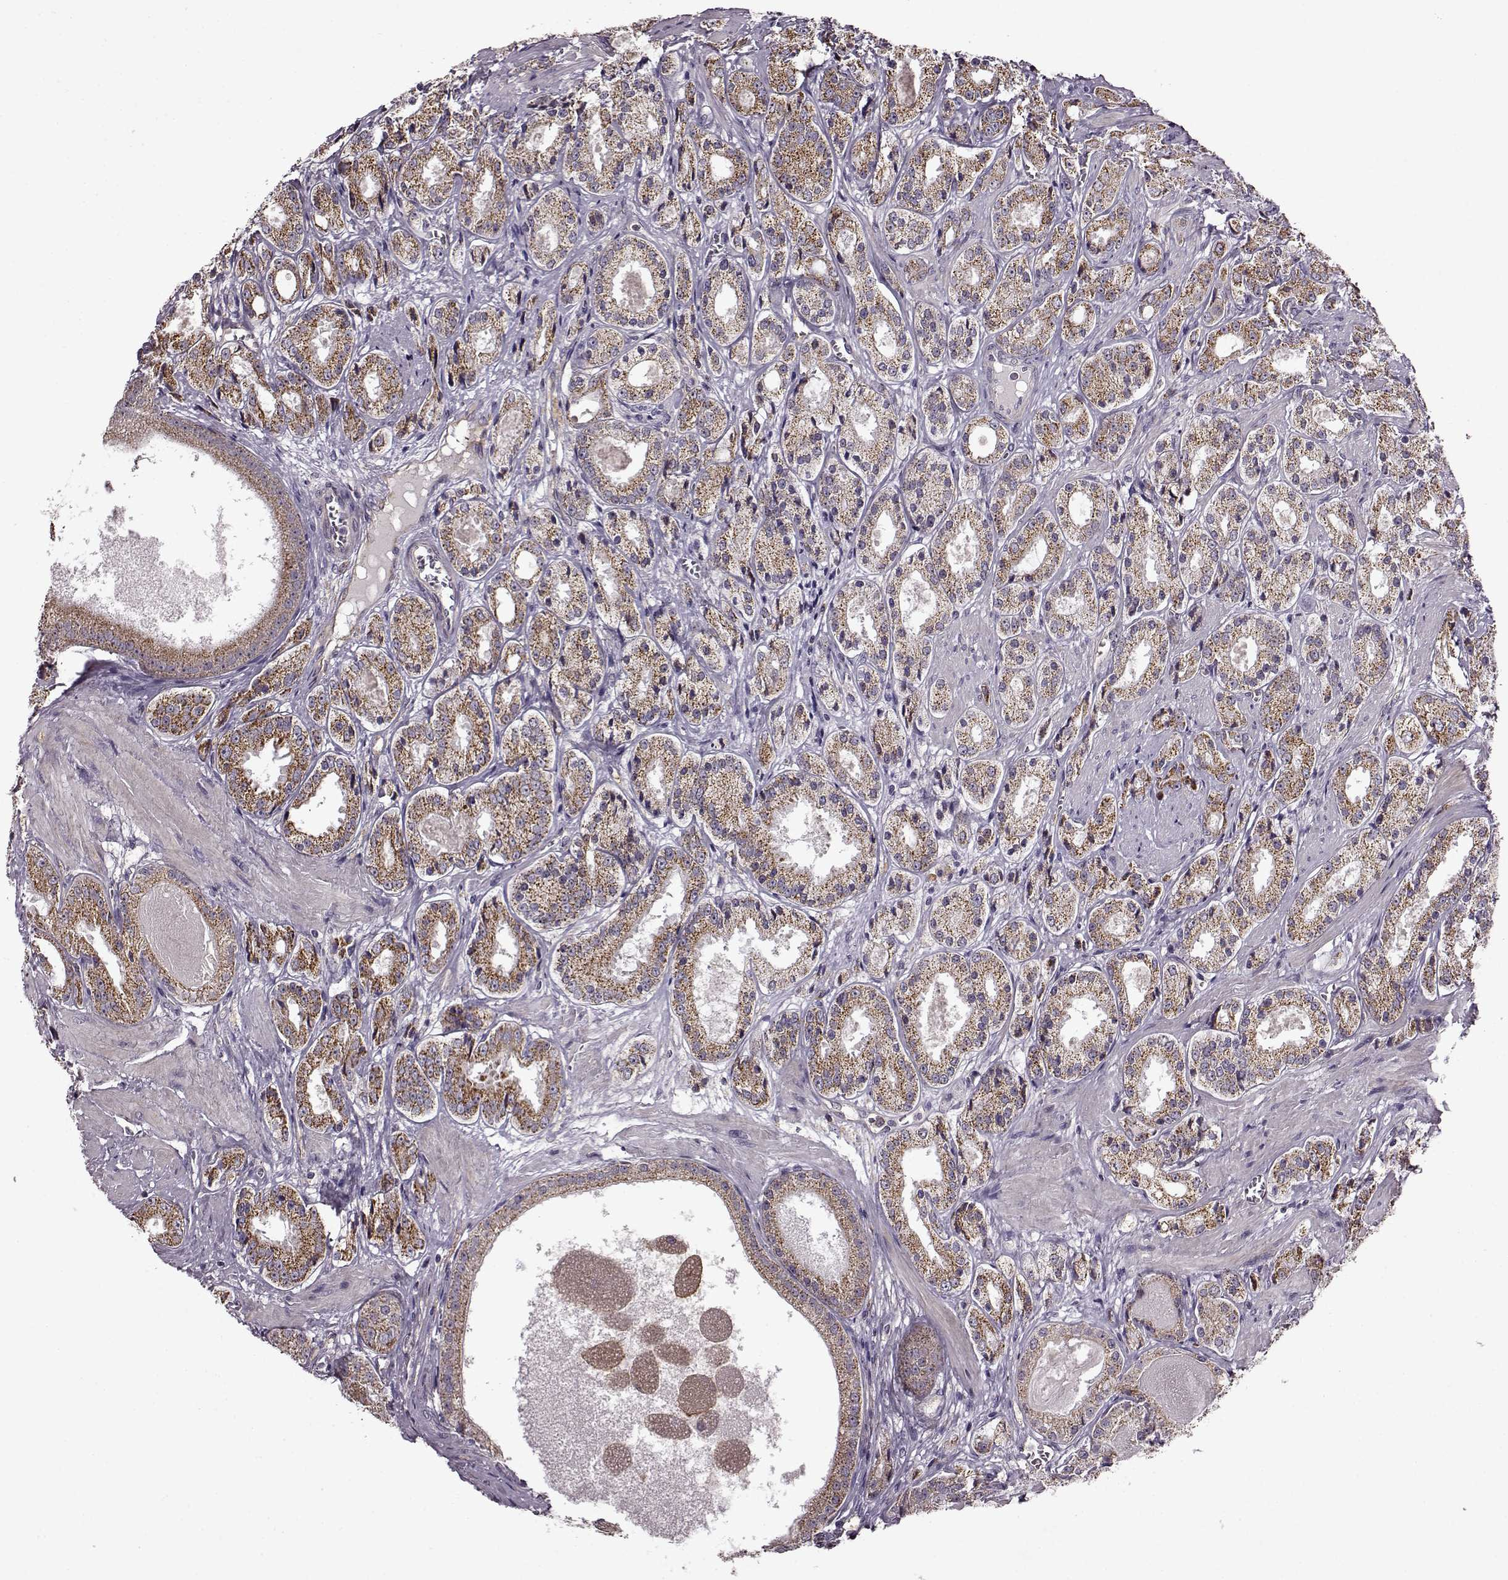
{"staining": {"intensity": "moderate", "quantity": ">75%", "location": "cytoplasmic/membranous"}, "tissue": "prostate cancer", "cell_type": "Tumor cells", "image_type": "cancer", "snomed": [{"axis": "morphology", "description": "Adenocarcinoma, High grade"}, {"axis": "topography", "description": "Prostate"}], "caption": "Moderate cytoplasmic/membranous staining is appreciated in approximately >75% of tumor cells in prostate cancer (adenocarcinoma (high-grade)). The staining was performed using DAB to visualize the protein expression in brown, while the nuclei were stained in blue with hematoxylin (Magnification: 20x).", "gene": "MTSS1", "patient": {"sex": "male", "age": 66}}